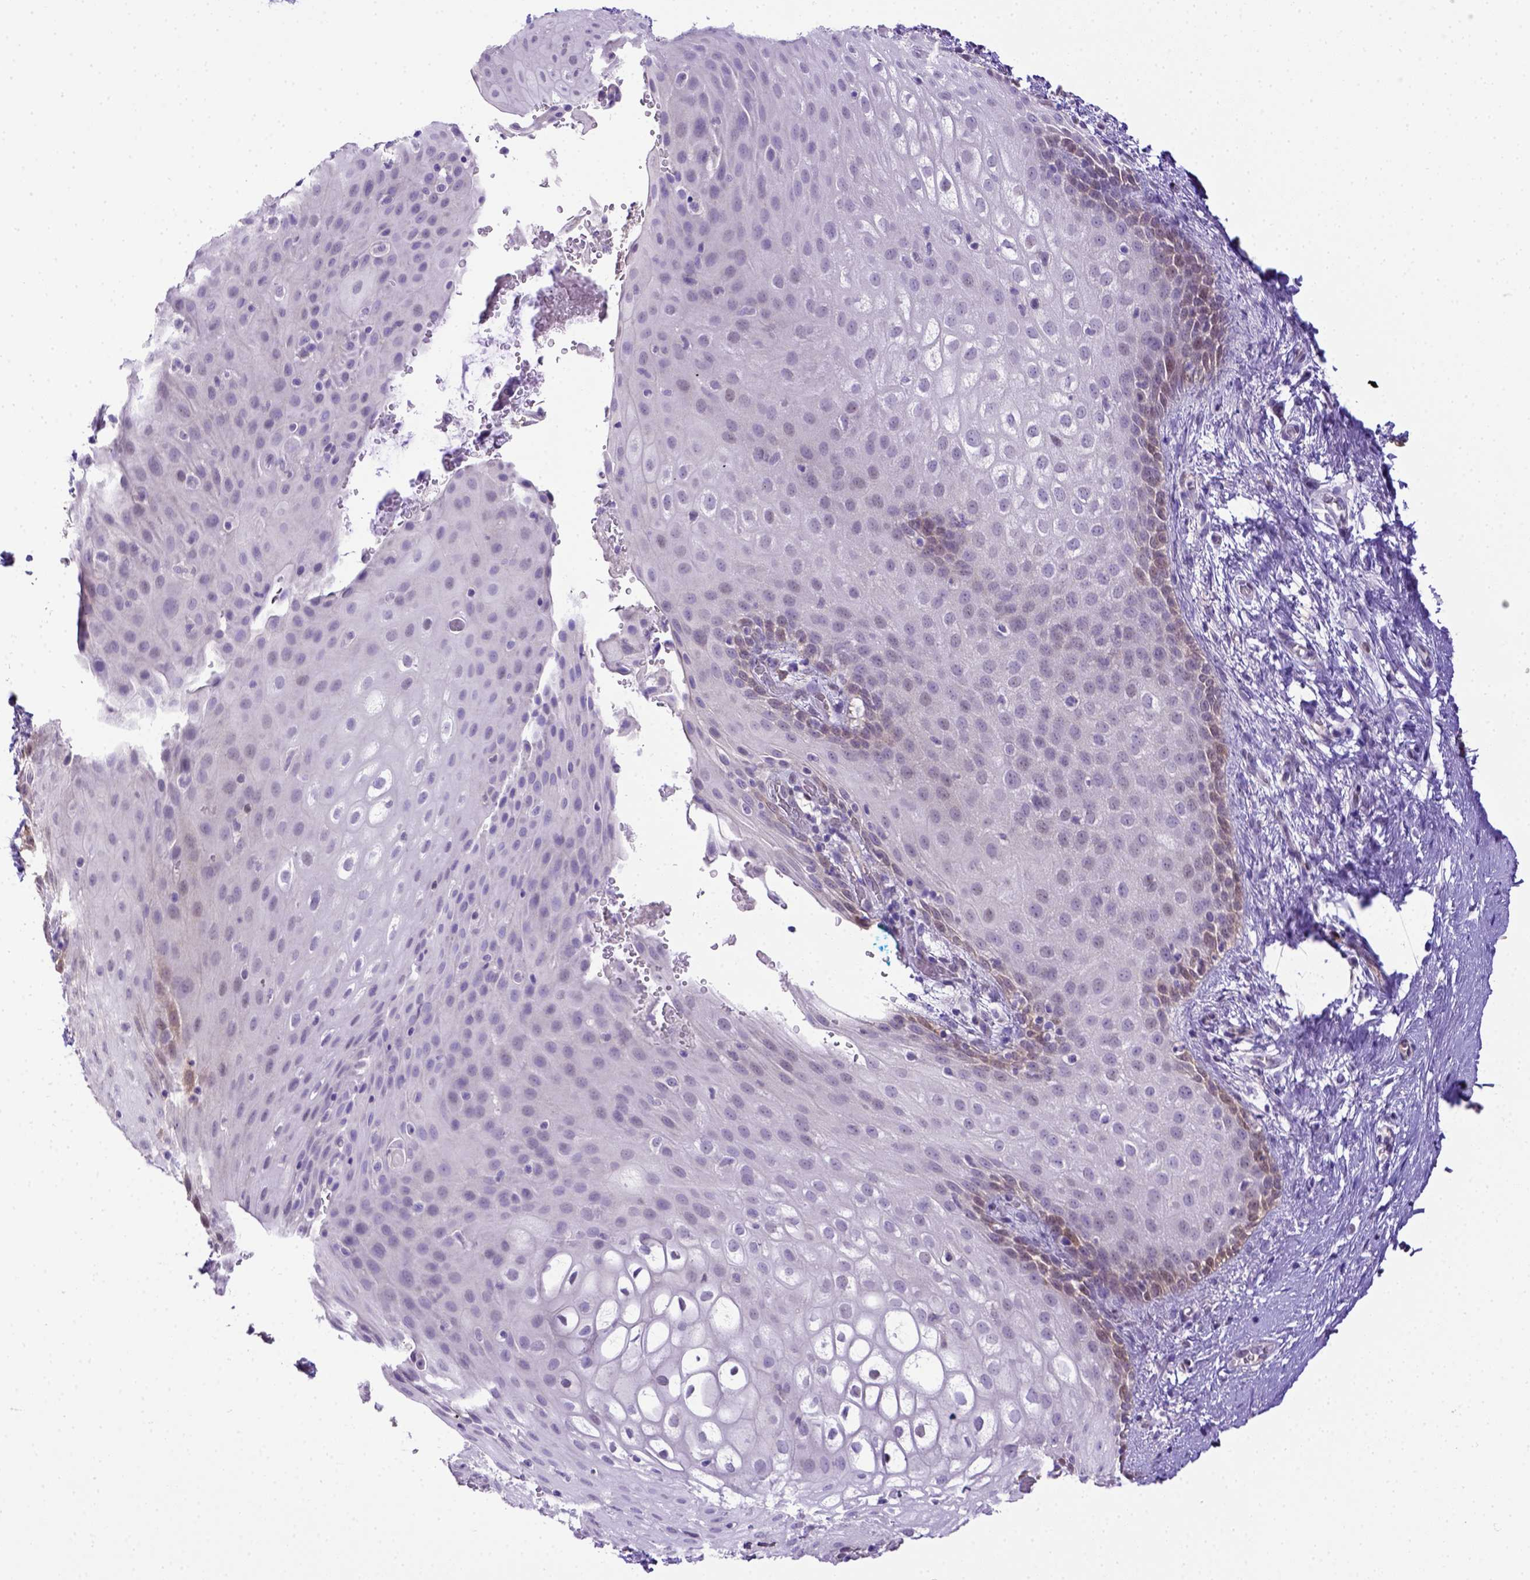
{"staining": {"intensity": "moderate", "quantity": "<25%", "location": "cytoplasmic/membranous"}, "tissue": "skin", "cell_type": "Epidermal cells", "image_type": "normal", "snomed": [{"axis": "morphology", "description": "Normal tissue, NOS"}, {"axis": "topography", "description": "Anal"}], "caption": "Human skin stained for a protein (brown) demonstrates moderate cytoplasmic/membranous positive staining in approximately <25% of epidermal cells.", "gene": "BTN1A1", "patient": {"sex": "female", "age": 46}}